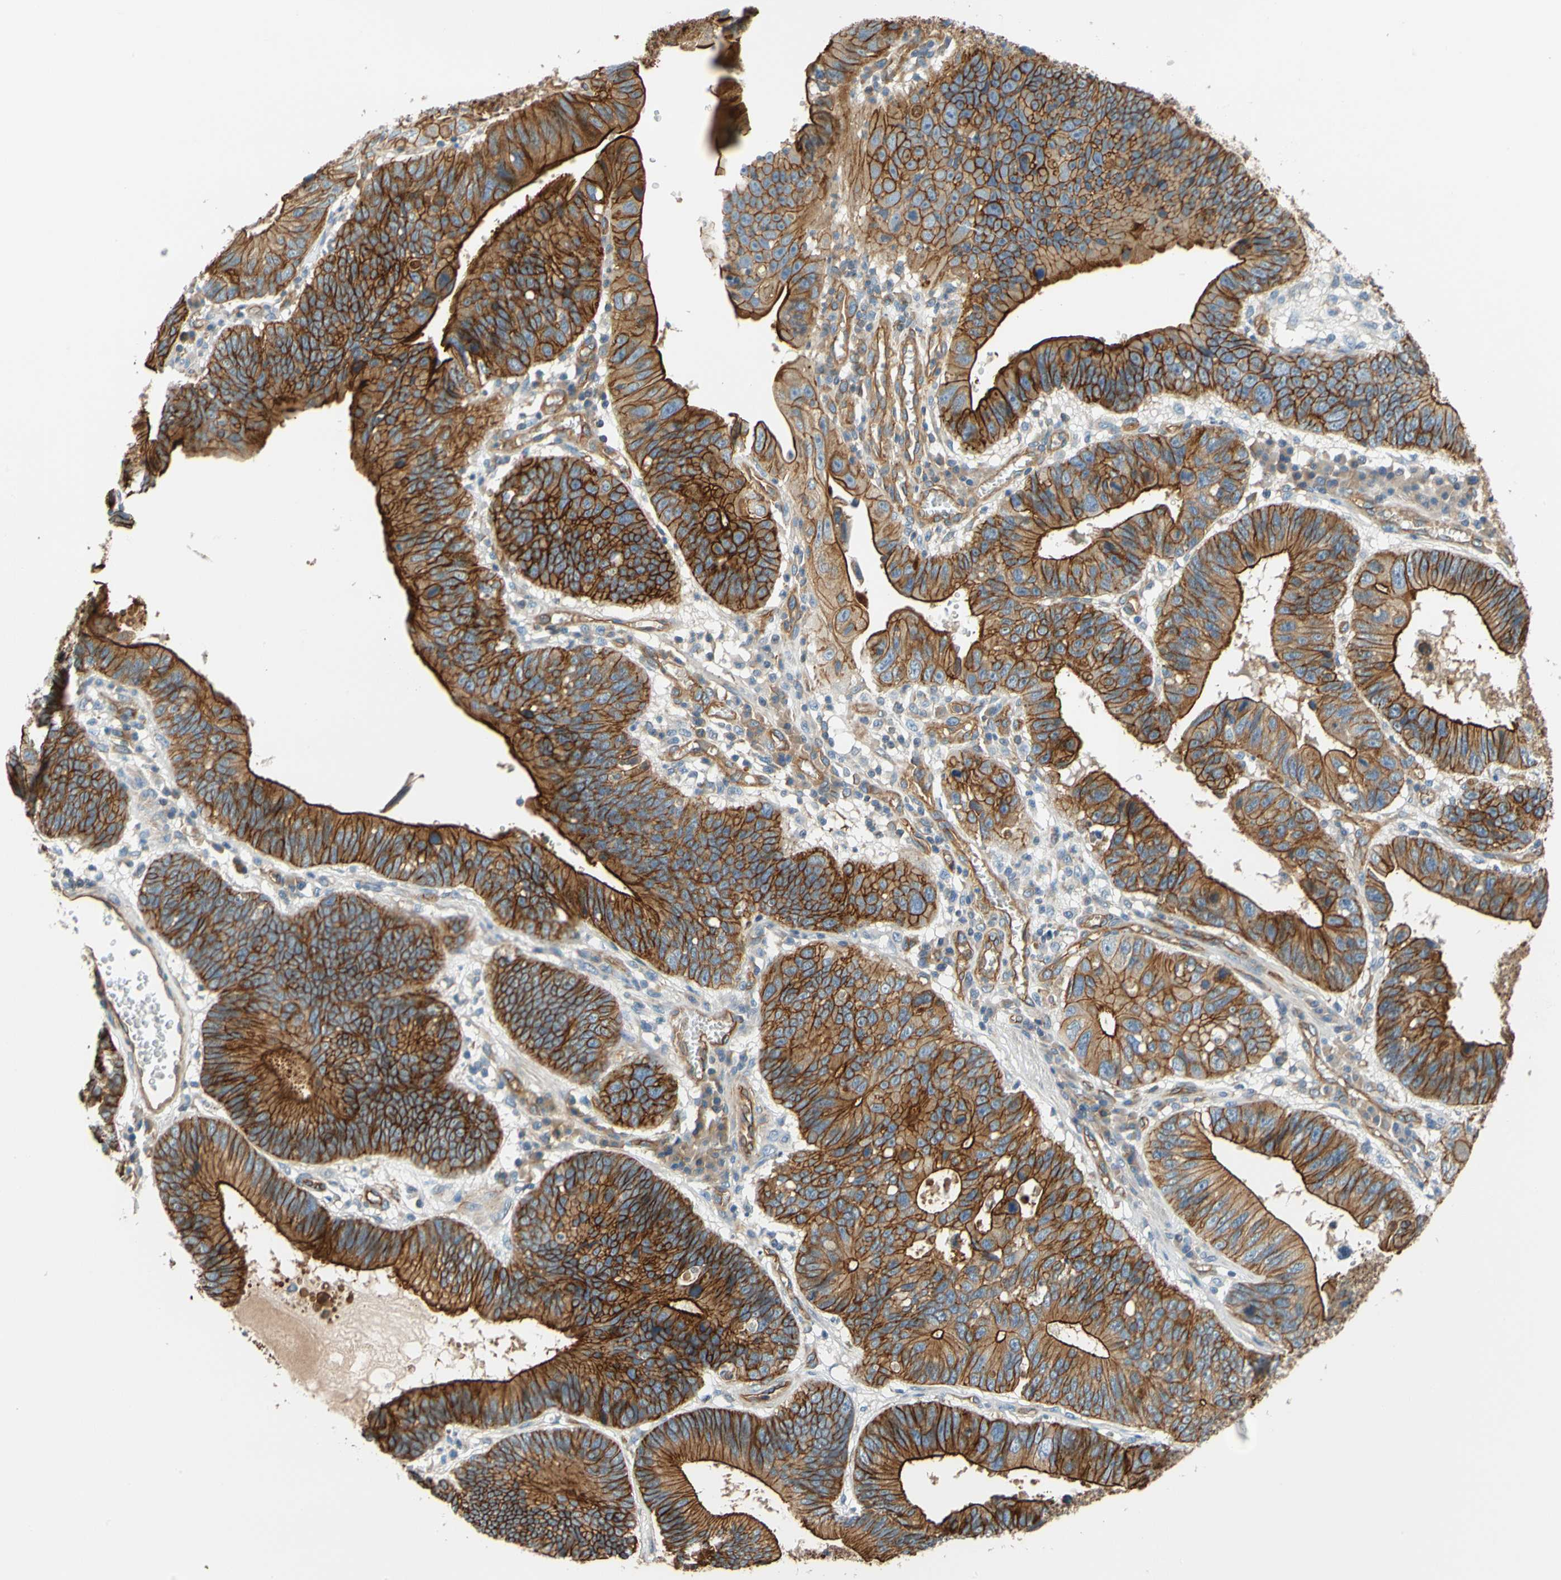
{"staining": {"intensity": "strong", "quantity": ">75%", "location": "cytoplasmic/membranous"}, "tissue": "stomach cancer", "cell_type": "Tumor cells", "image_type": "cancer", "snomed": [{"axis": "morphology", "description": "Adenocarcinoma, NOS"}, {"axis": "topography", "description": "Stomach"}], "caption": "An IHC image of neoplastic tissue is shown. Protein staining in brown shows strong cytoplasmic/membranous positivity in stomach cancer within tumor cells.", "gene": "SPTAN1", "patient": {"sex": "male", "age": 59}}